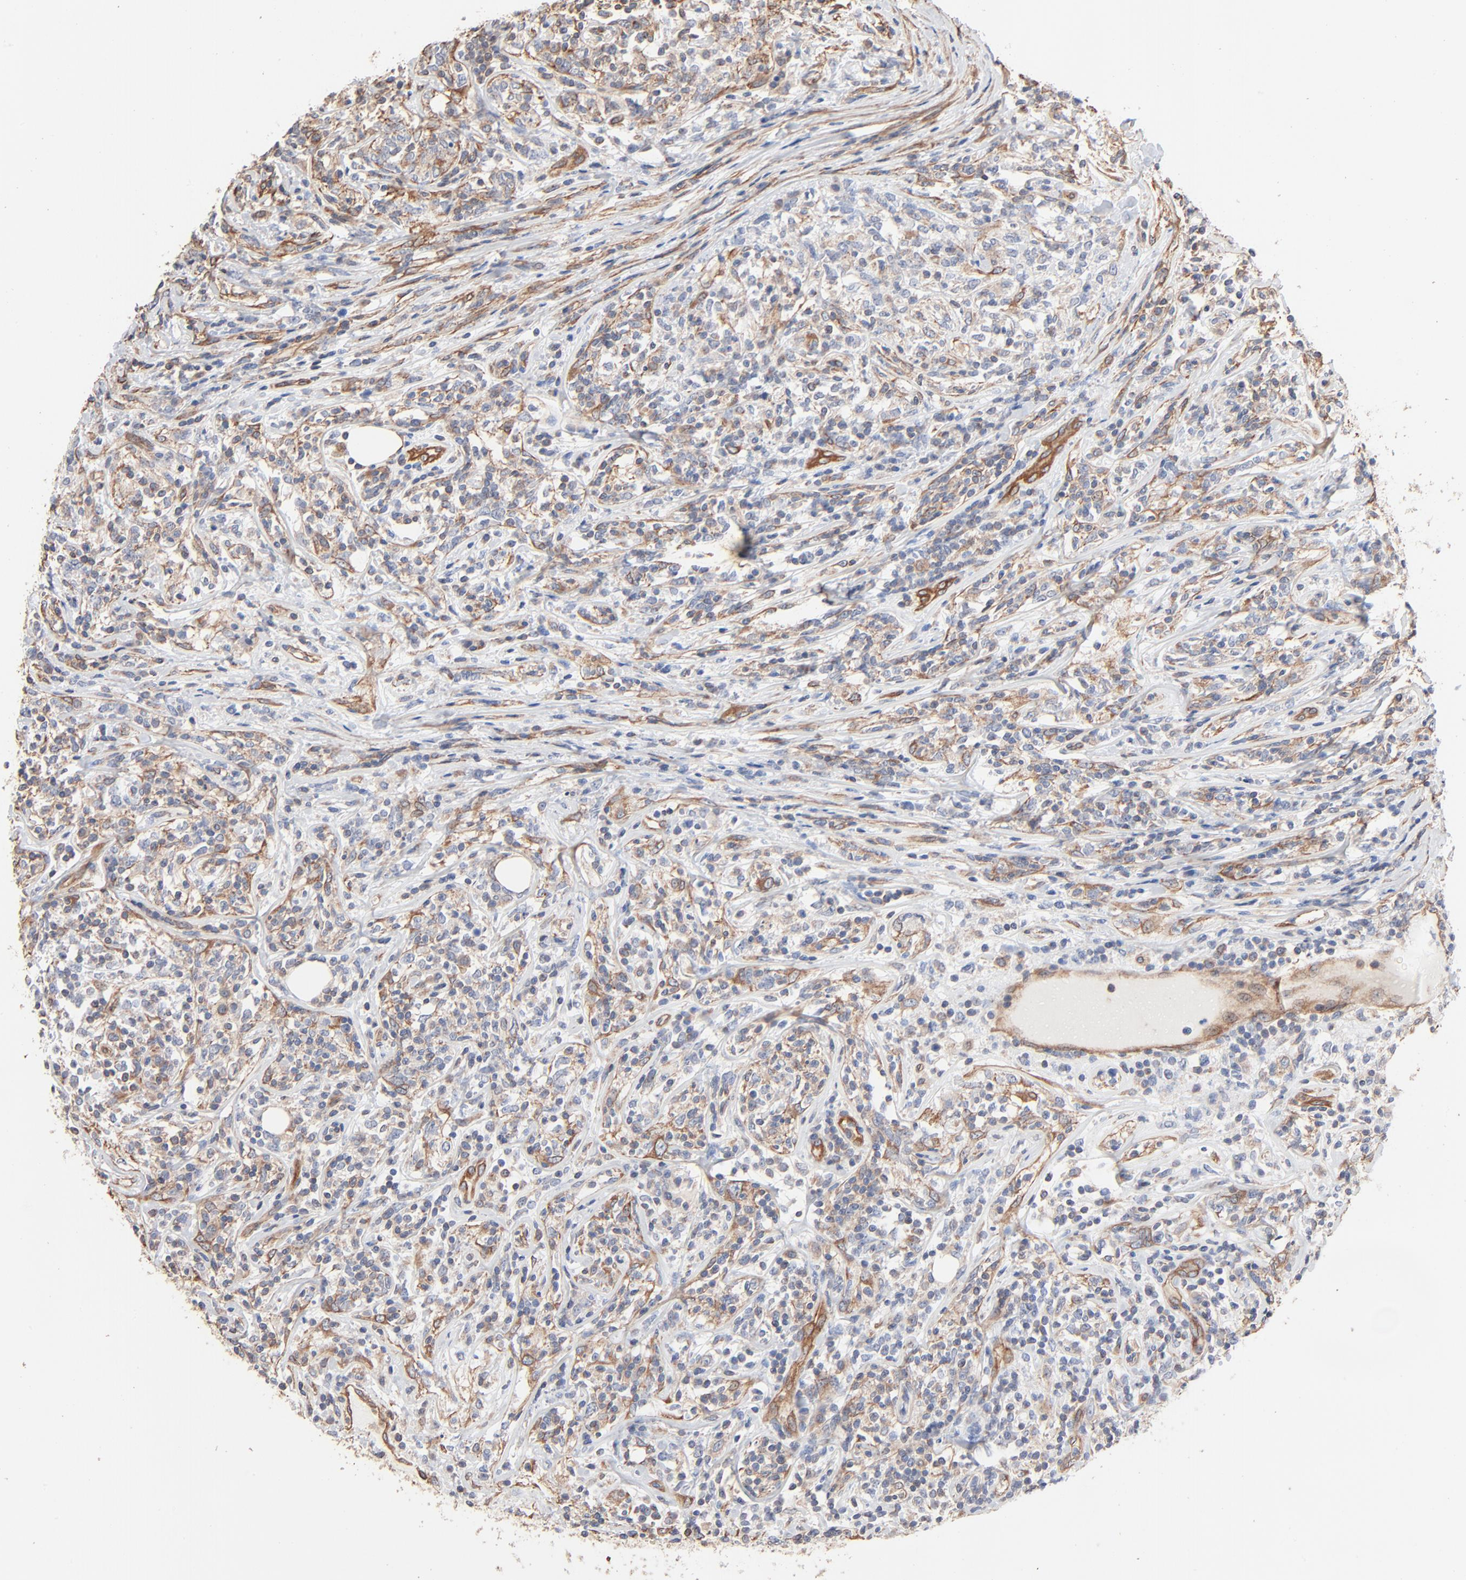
{"staining": {"intensity": "negative", "quantity": "none", "location": "none"}, "tissue": "lymphoma", "cell_type": "Tumor cells", "image_type": "cancer", "snomed": [{"axis": "morphology", "description": "Malignant lymphoma, non-Hodgkin's type, High grade"}, {"axis": "topography", "description": "Lymph node"}], "caption": "Lymphoma was stained to show a protein in brown. There is no significant staining in tumor cells.", "gene": "ABCD4", "patient": {"sex": "female", "age": 84}}